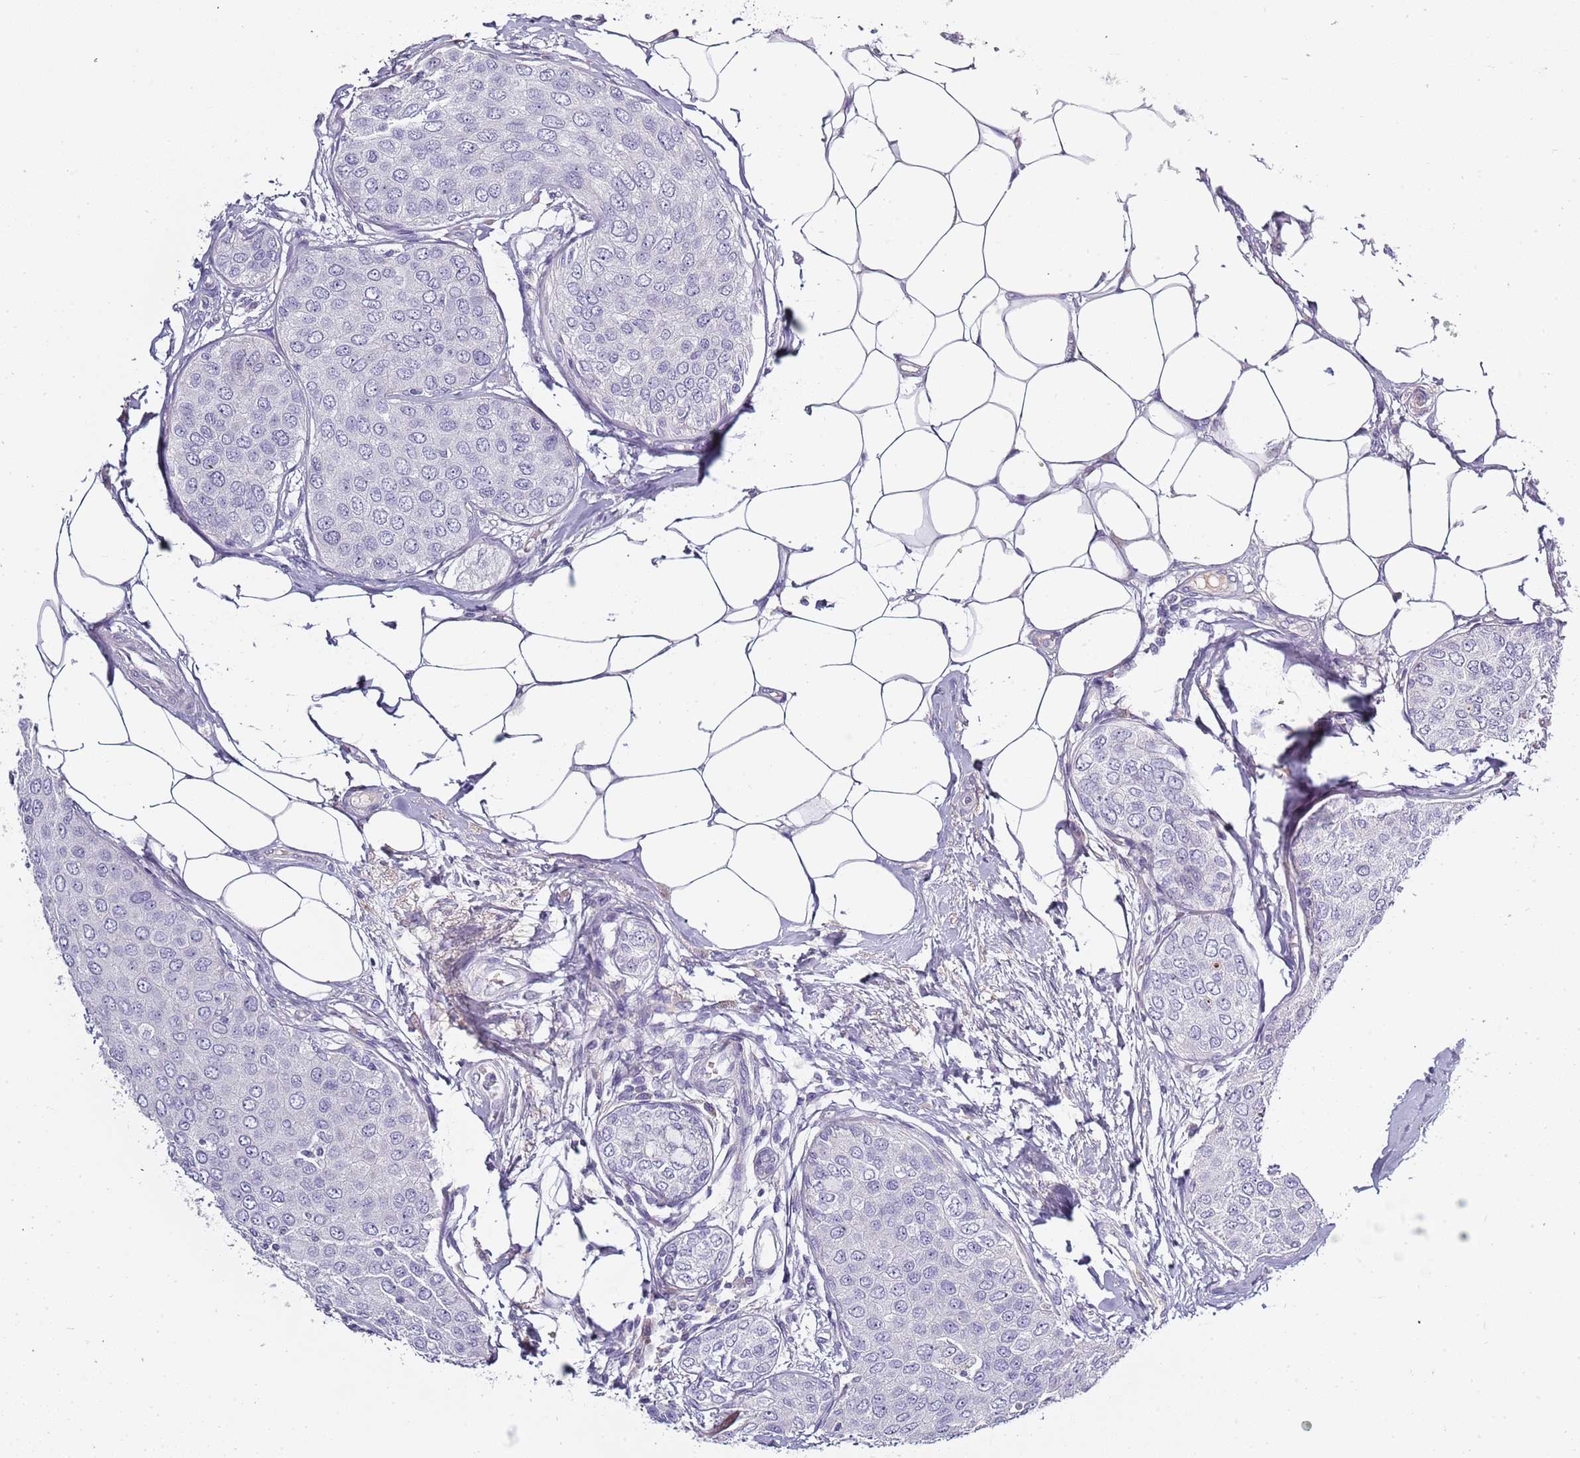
{"staining": {"intensity": "negative", "quantity": "none", "location": "none"}, "tissue": "breast cancer", "cell_type": "Tumor cells", "image_type": "cancer", "snomed": [{"axis": "morphology", "description": "Duct carcinoma"}, {"axis": "topography", "description": "Breast"}], "caption": "Tumor cells show no significant protein staining in breast cancer (intraductal carcinoma).", "gene": "TNFRSF6B", "patient": {"sex": "female", "age": 72}}